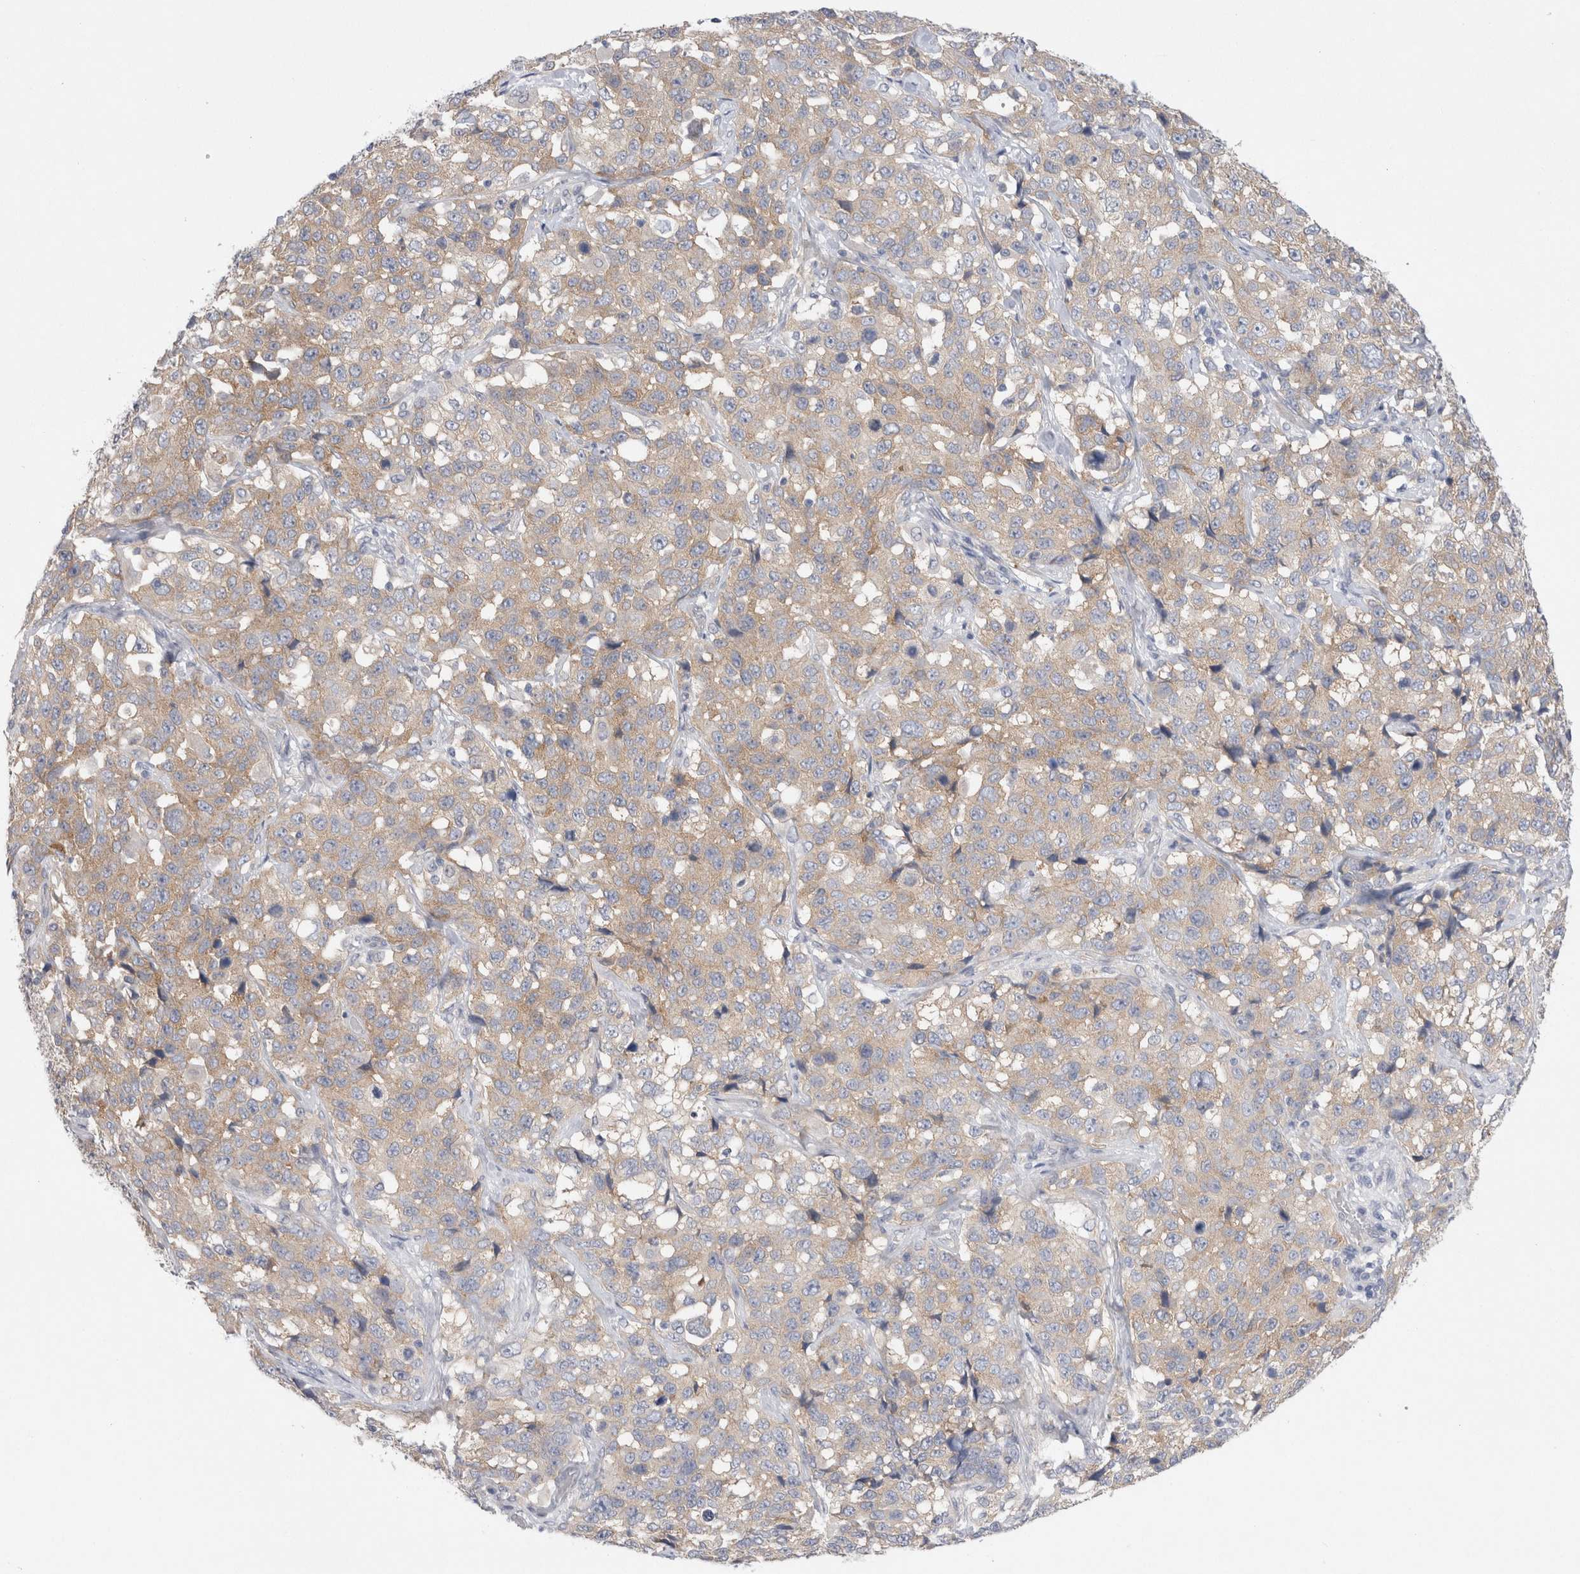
{"staining": {"intensity": "weak", "quantity": ">75%", "location": "cytoplasmic/membranous"}, "tissue": "stomach cancer", "cell_type": "Tumor cells", "image_type": "cancer", "snomed": [{"axis": "morphology", "description": "Normal tissue, NOS"}, {"axis": "morphology", "description": "Adenocarcinoma, NOS"}, {"axis": "topography", "description": "Stomach"}], "caption": "A high-resolution photomicrograph shows IHC staining of adenocarcinoma (stomach), which displays weak cytoplasmic/membranous staining in about >75% of tumor cells.", "gene": "WIPF2", "patient": {"sex": "male", "age": 48}}